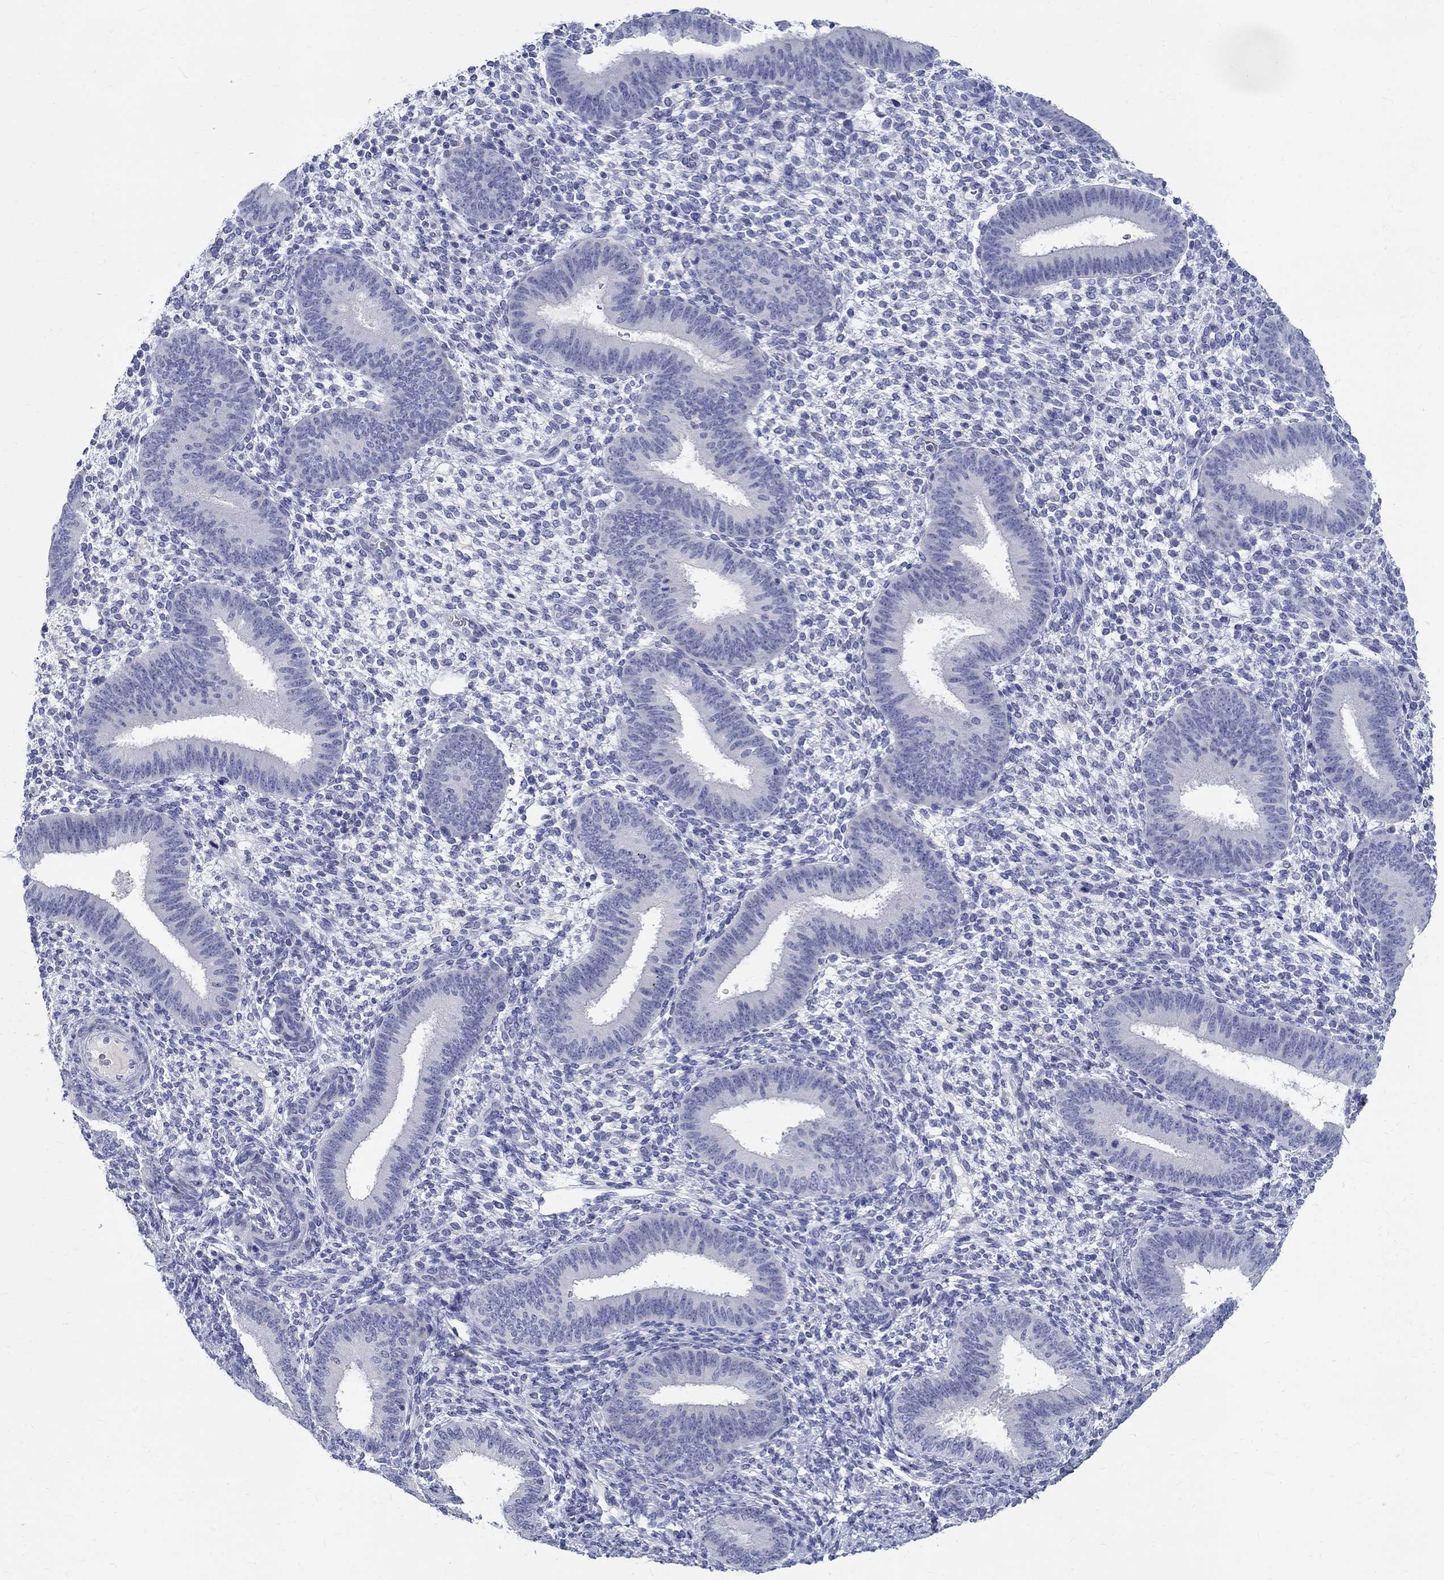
{"staining": {"intensity": "negative", "quantity": "none", "location": "none"}, "tissue": "endometrium", "cell_type": "Cells in endometrial stroma", "image_type": "normal", "snomed": [{"axis": "morphology", "description": "Normal tissue, NOS"}, {"axis": "topography", "description": "Endometrium"}], "caption": "The image demonstrates no staining of cells in endometrial stroma in unremarkable endometrium. The staining is performed using DAB brown chromogen with nuclei counter-stained in using hematoxylin.", "gene": "CETN1", "patient": {"sex": "female", "age": 39}}